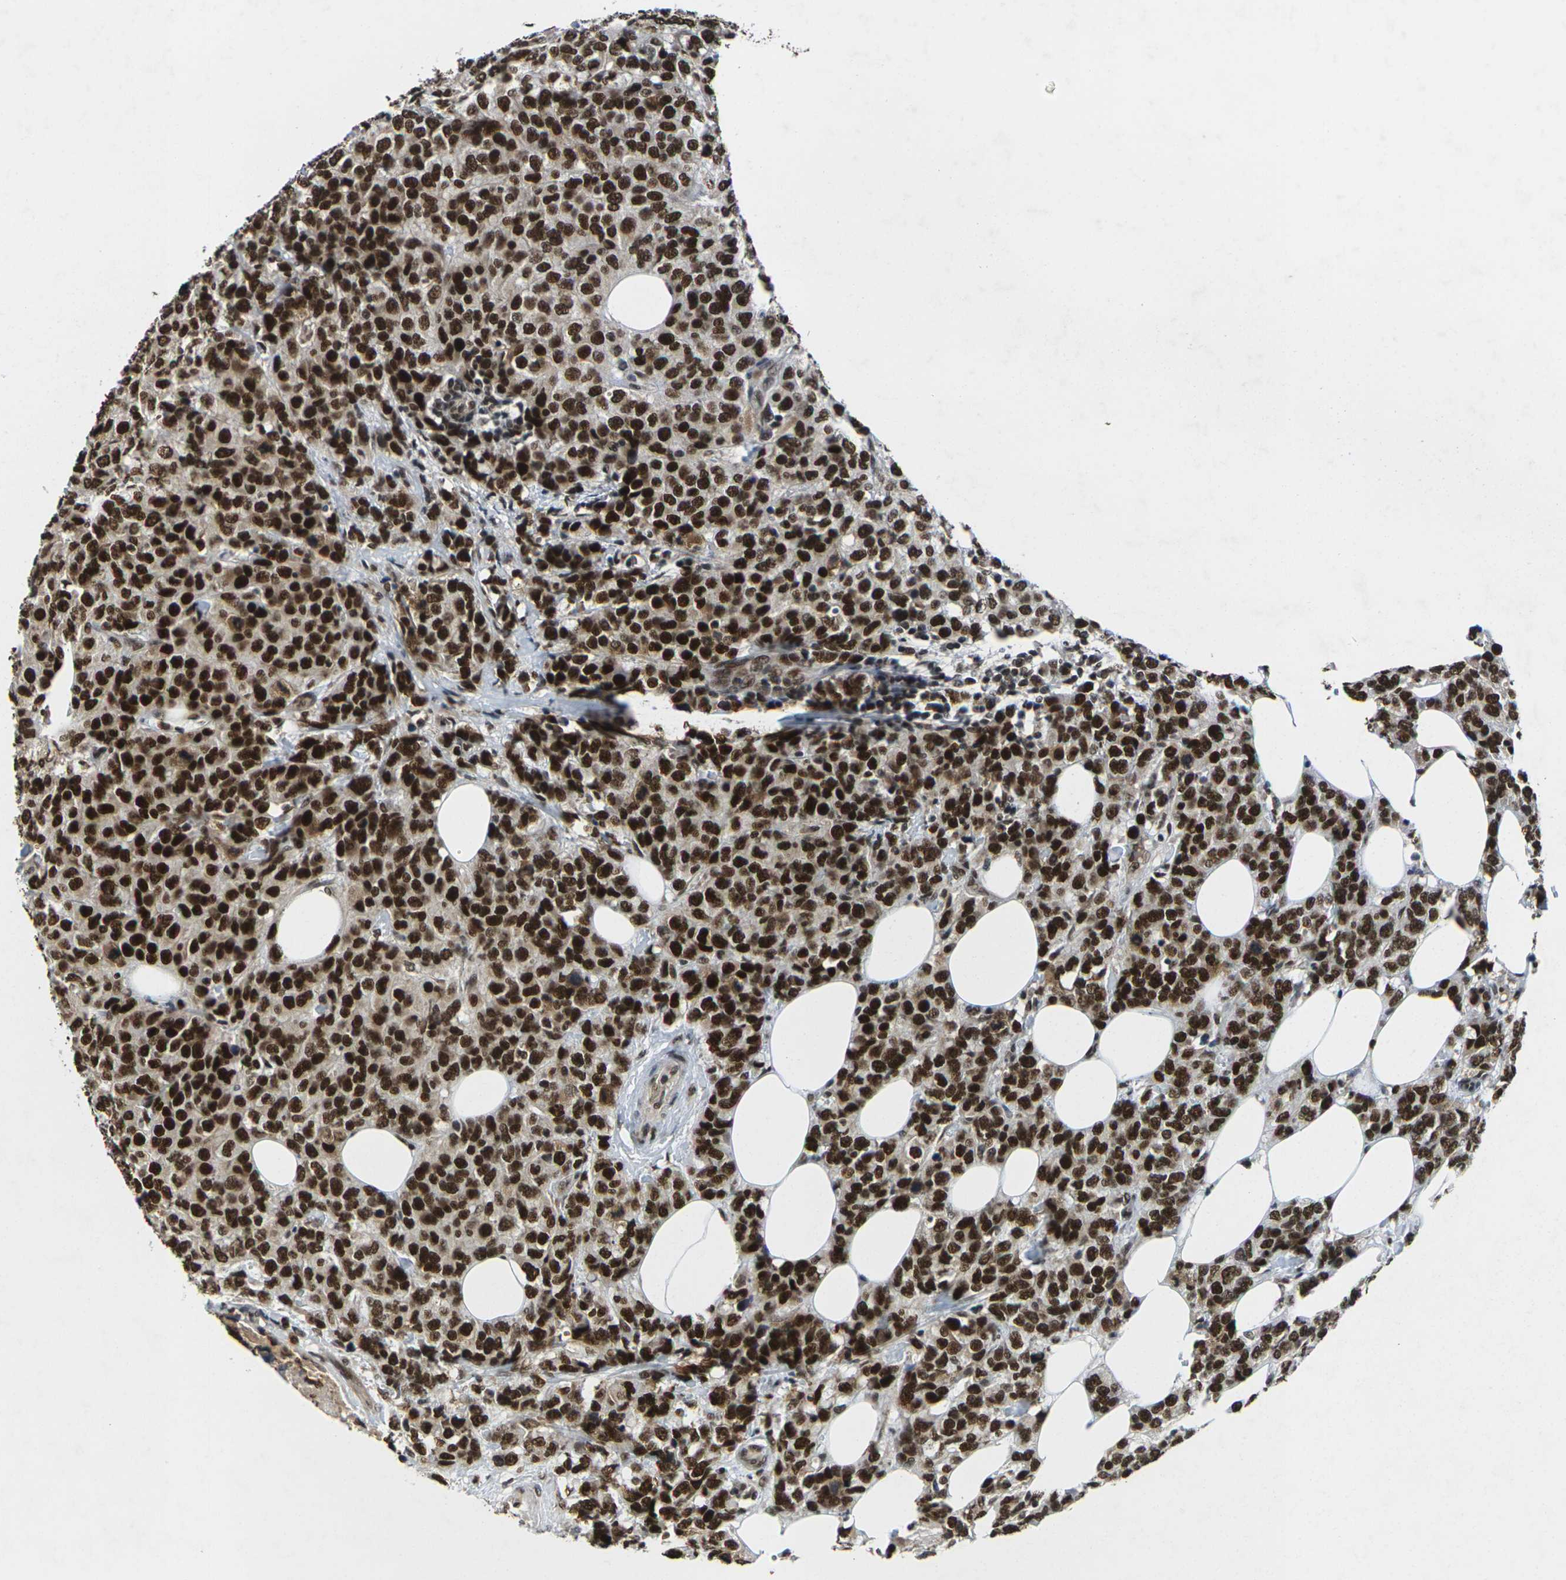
{"staining": {"intensity": "strong", "quantity": ">75%", "location": "nuclear"}, "tissue": "breast cancer", "cell_type": "Tumor cells", "image_type": "cancer", "snomed": [{"axis": "morphology", "description": "Lobular carcinoma"}, {"axis": "topography", "description": "Breast"}], "caption": "The micrograph demonstrates a brown stain indicating the presence of a protein in the nuclear of tumor cells in lobular carcinoma (breast). (brown staining indicates protein expression, while blue staining denotes nuclei).", "gene": "NELFA", "patient": {"sex": "female", "age": 59}}